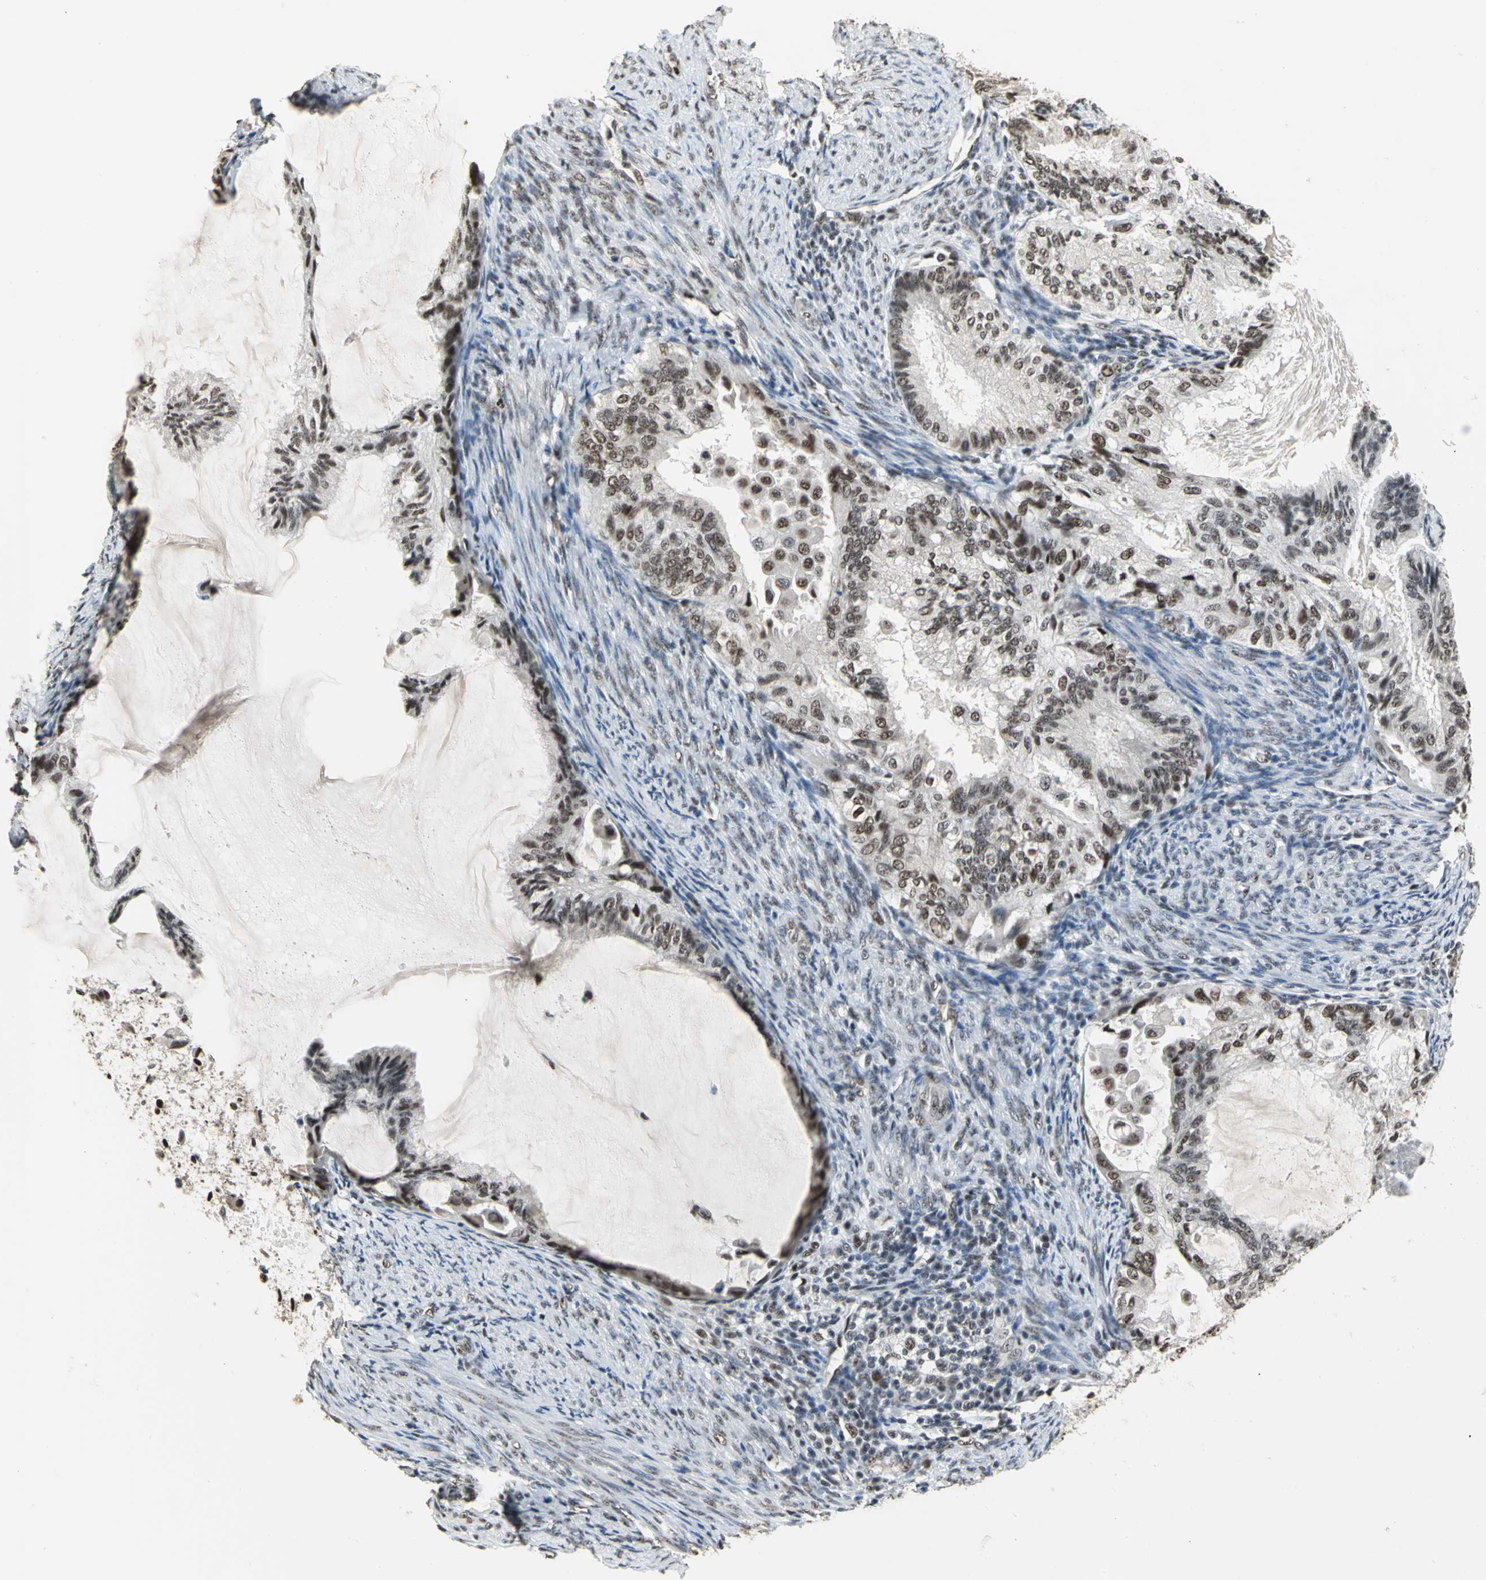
{"staining": {"intensity": "strong", "quantity": ">75%", "location": "nuclear"}, "tissue": "cervical cancer", "cell_type": "Tumor cells", "image_type": "cancer", "snomed": [{"axis": "morphology", "description": "Normal tissue, NOS"}, {"axis": "morphology", "description": "Adenocarcinoma, NOS"}, {"axis": "topography", "description": "Cervix"}, {"axis": "topography", "description": "Endometrium"}], "caption": "A histopathology image of cervical cancer (adenocarcinoma) stained for a protein displays strong nuclear brown staining in tumor cells.", "gene": "CCDC88C", "patient": {"sex": "female", "age": 86}}